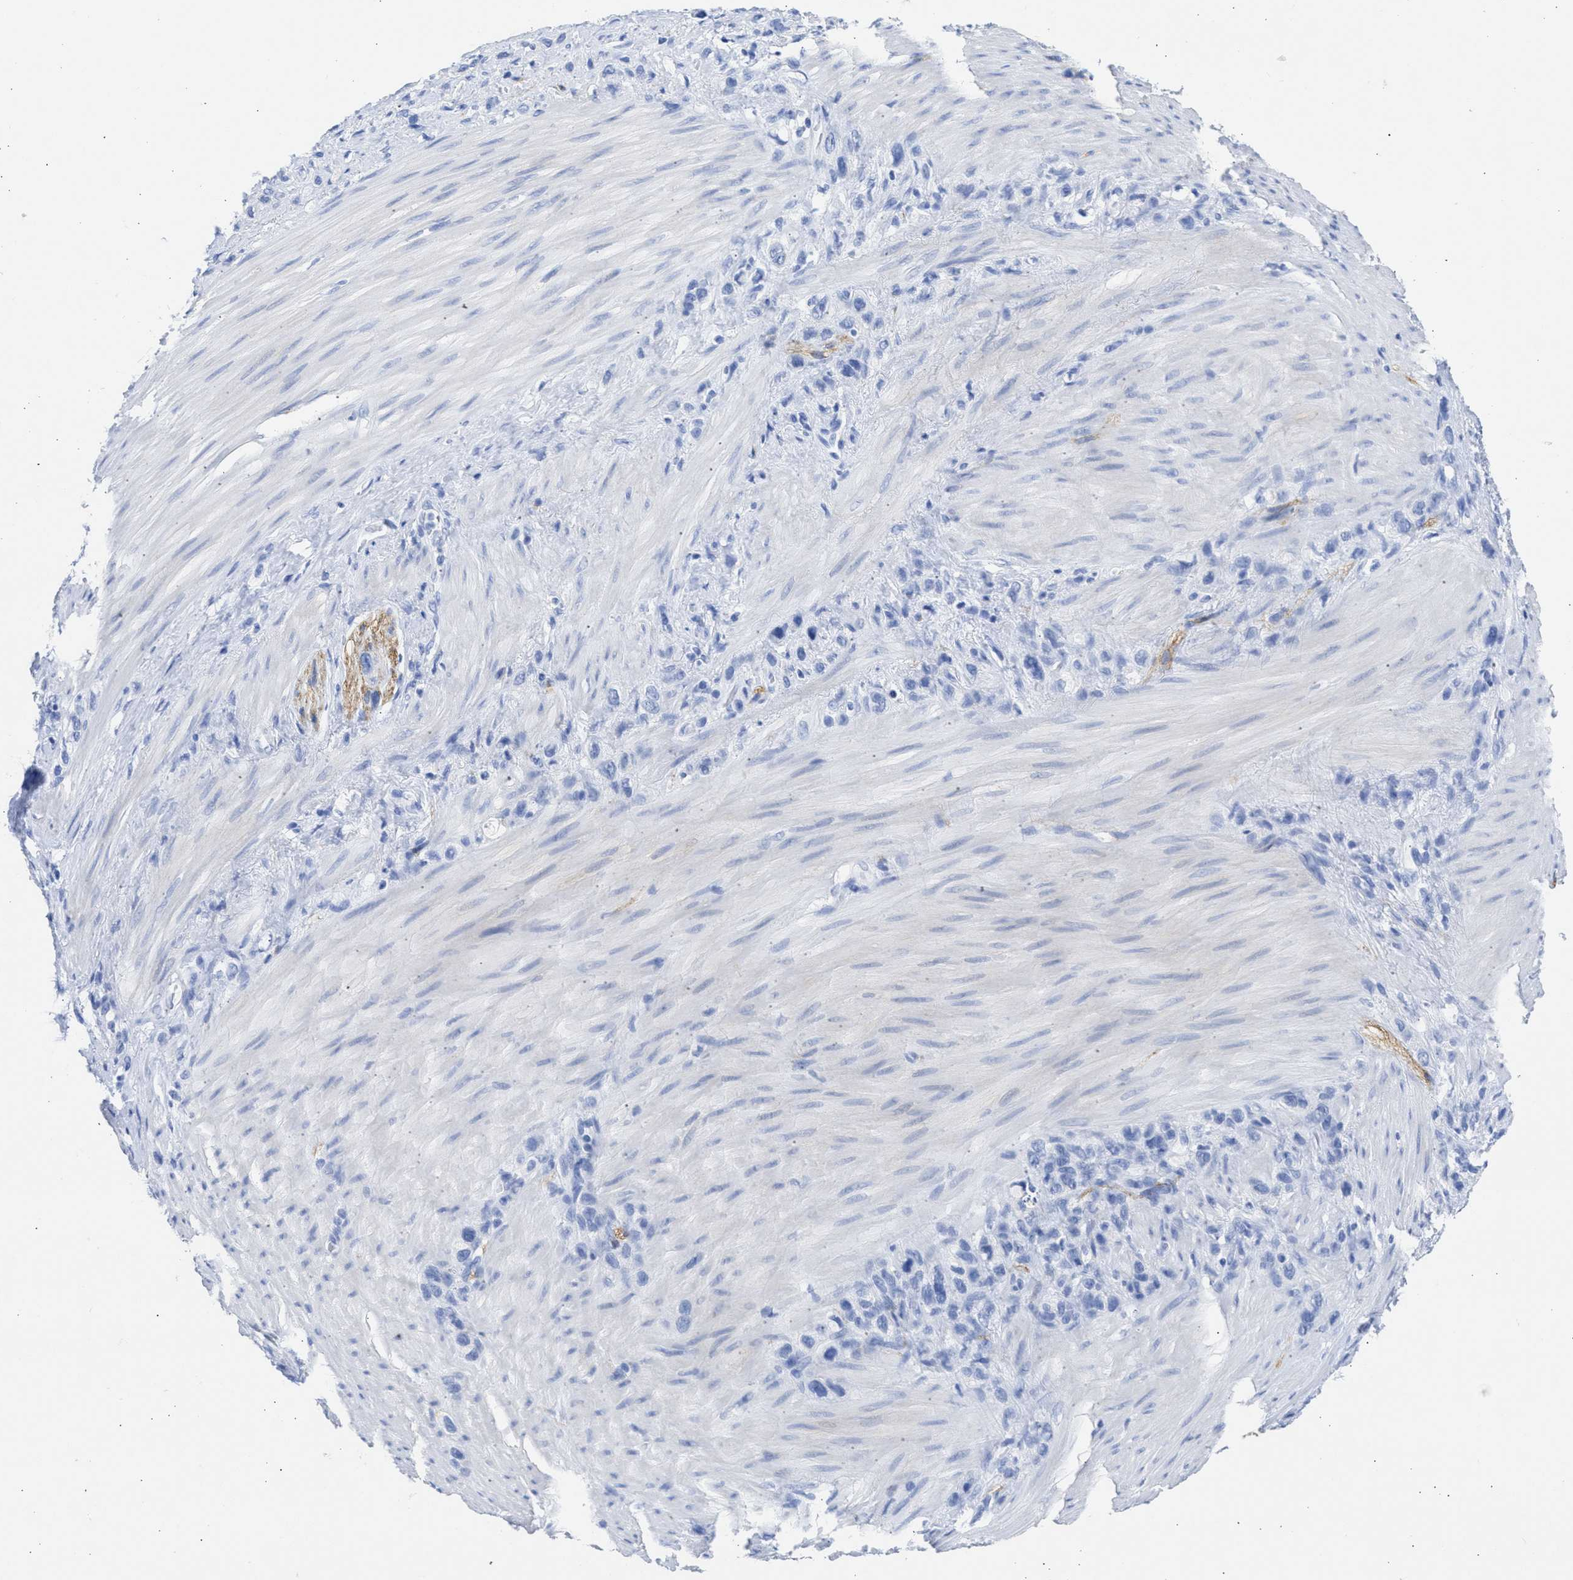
{"staining": {"intensity": "negative", "quantity": "none", "location": "none"}, "tissue": "stomach cancer", "cell_type": "Tumor cells", "image_type": "cancer", "snomed": [{"axis": "morphology", "description": "Adenocarcinoma, NOS"}, {"axis": "morphology", "description": "Adenocarcinoma, High grade"}, {"axis": "topography", "description": "Stomach, upper"}, {"axis": "topography", "description": "Stomach, lower"}], "caption": "There is no significant positivity in tumor cells of adenocarcinoma (high-grade) (stomach).", "gene": "NCAM1", "patient": {"sex": "female", "age": 65}}